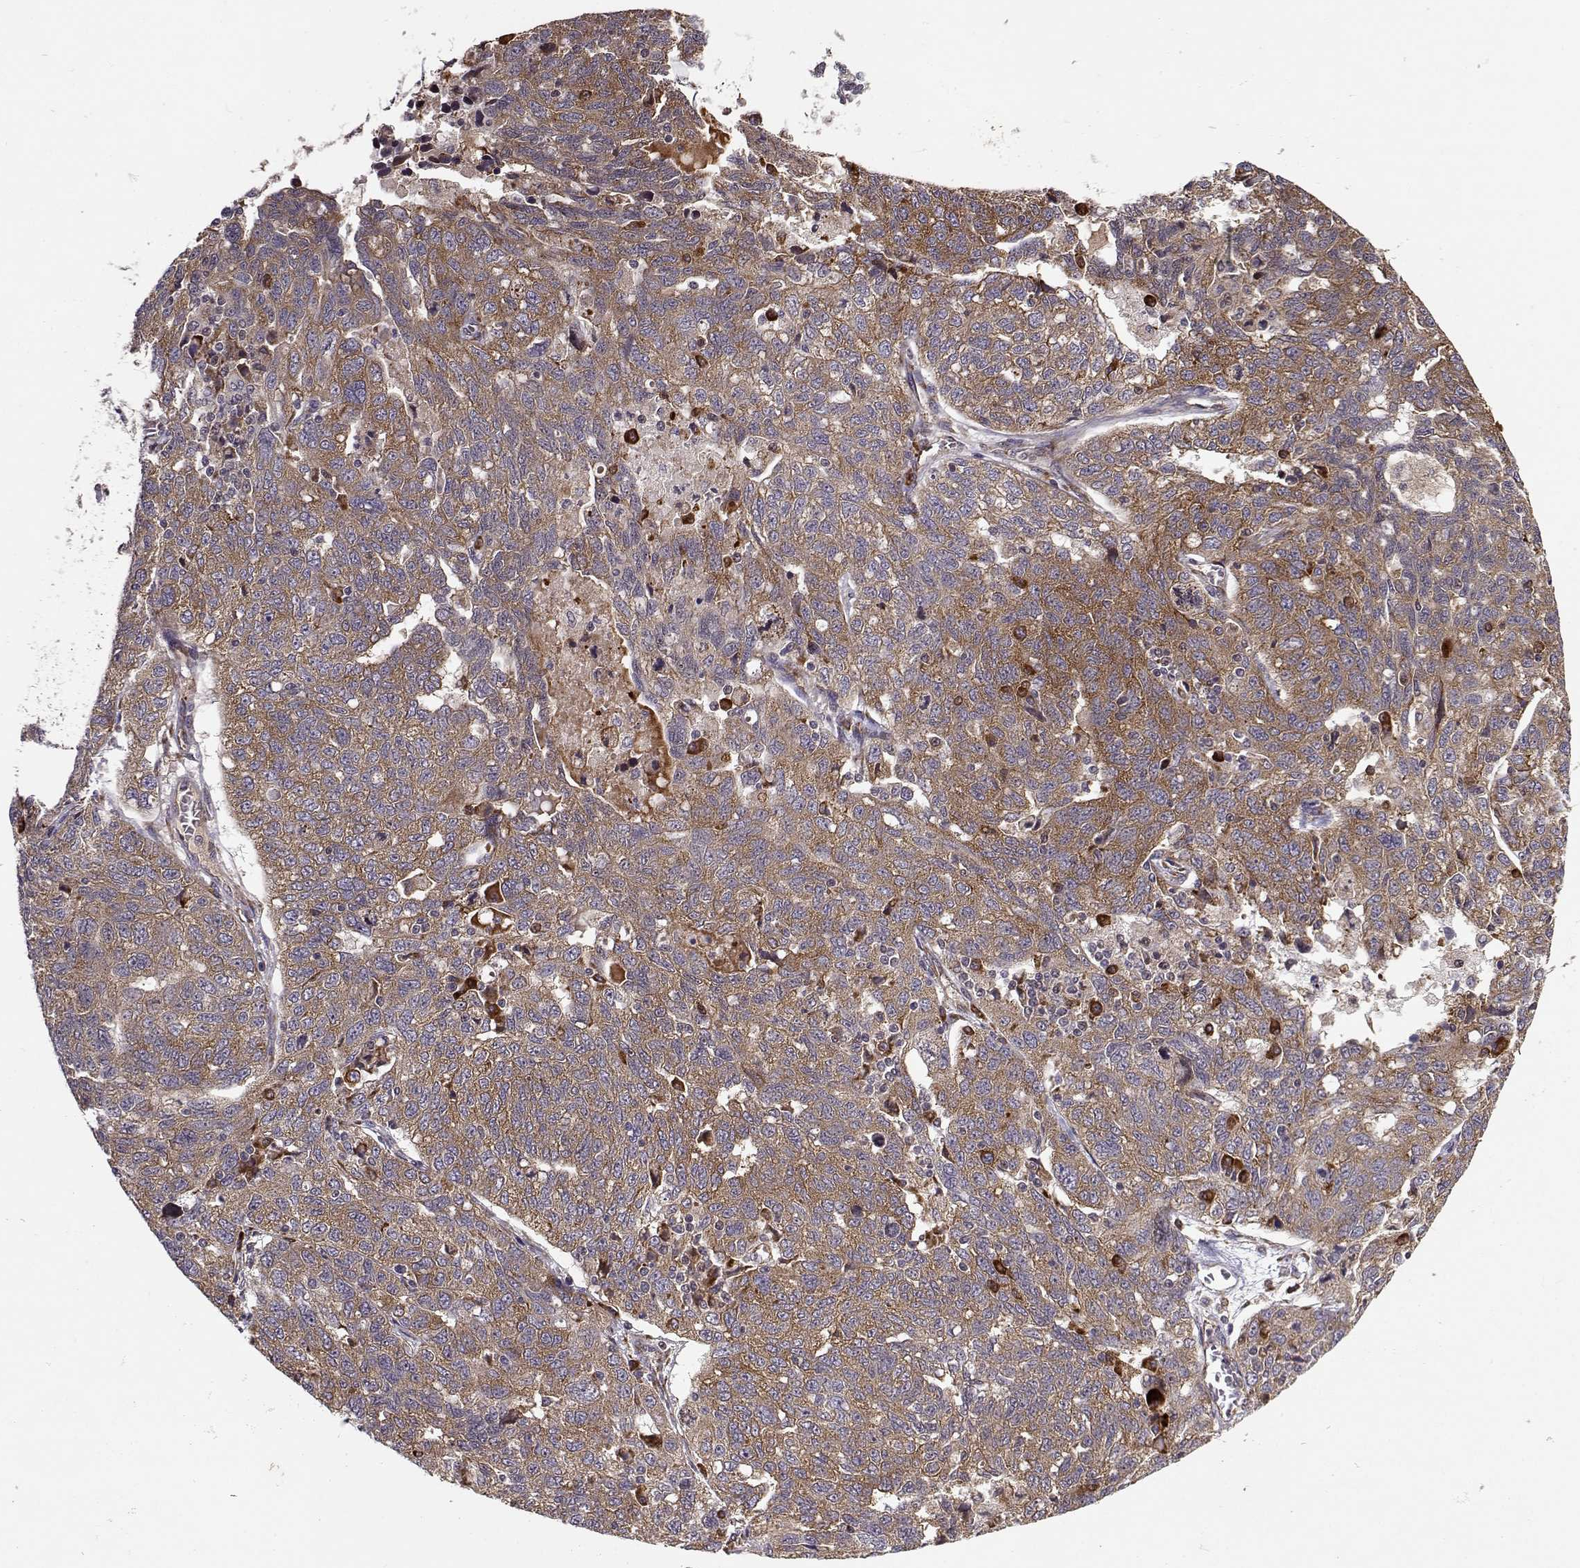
{"staining": {"intensity": "strong", "quantity": ">75%", "location": "cytoplasmic/membranous"}, "tissue": "ovarian cancer", "cell_type": "Tumor cells", "image_type": "cancer", "snomed": [{"axis": "morphology", "description": "Cystadenocarcinoma, serous, NOS"}, {"axis": "topography", "description": "Ovary"}], "caption": "Ovarian serous cystadenocarcinoma stained with a brown dye displays strong cytoplasmic/membranous positive positivity in about >75% of tumor cells.", "gene": "RPL31", "patient": {"sex": "female", "age": 71}}